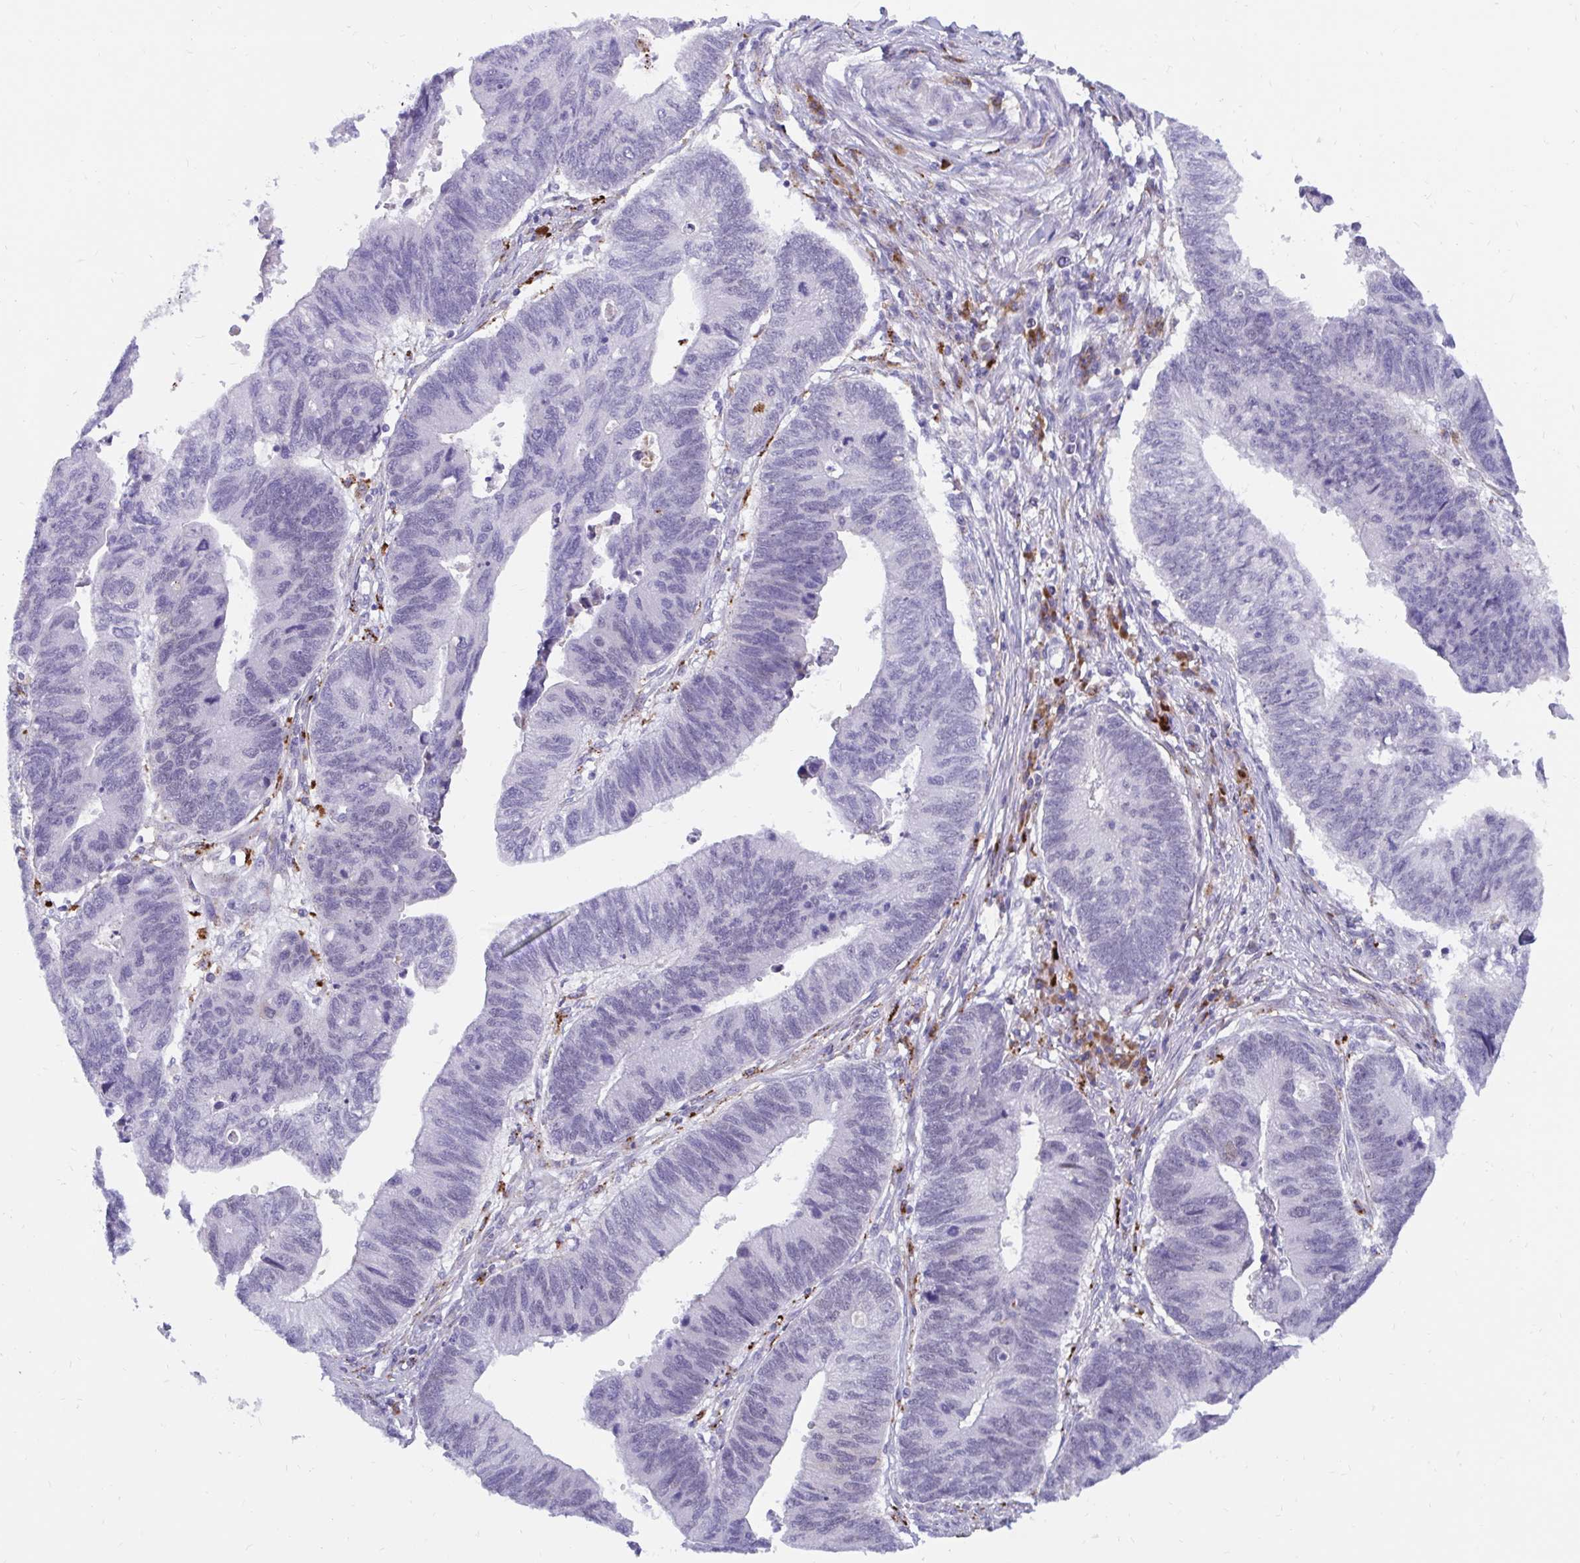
{"staining": {"intensity": "negative", "quantity": "none", "location": "none"}, "tissue": "stomach cancer", "cell_type": "Tumor cells", "image_type": "cancer", "snomed": [{"axis": "morphology", "description": "Adenocarcinoma, NOS"}, {"axis": "topography", "description": "Stomach"}], "caption": "Stomach adenocarcinoma was stained to show a protein in brown. There is no significant expression in tumor cells.", "gene": "FAM219B", "patient": {"sex": "male", "age": 59}}